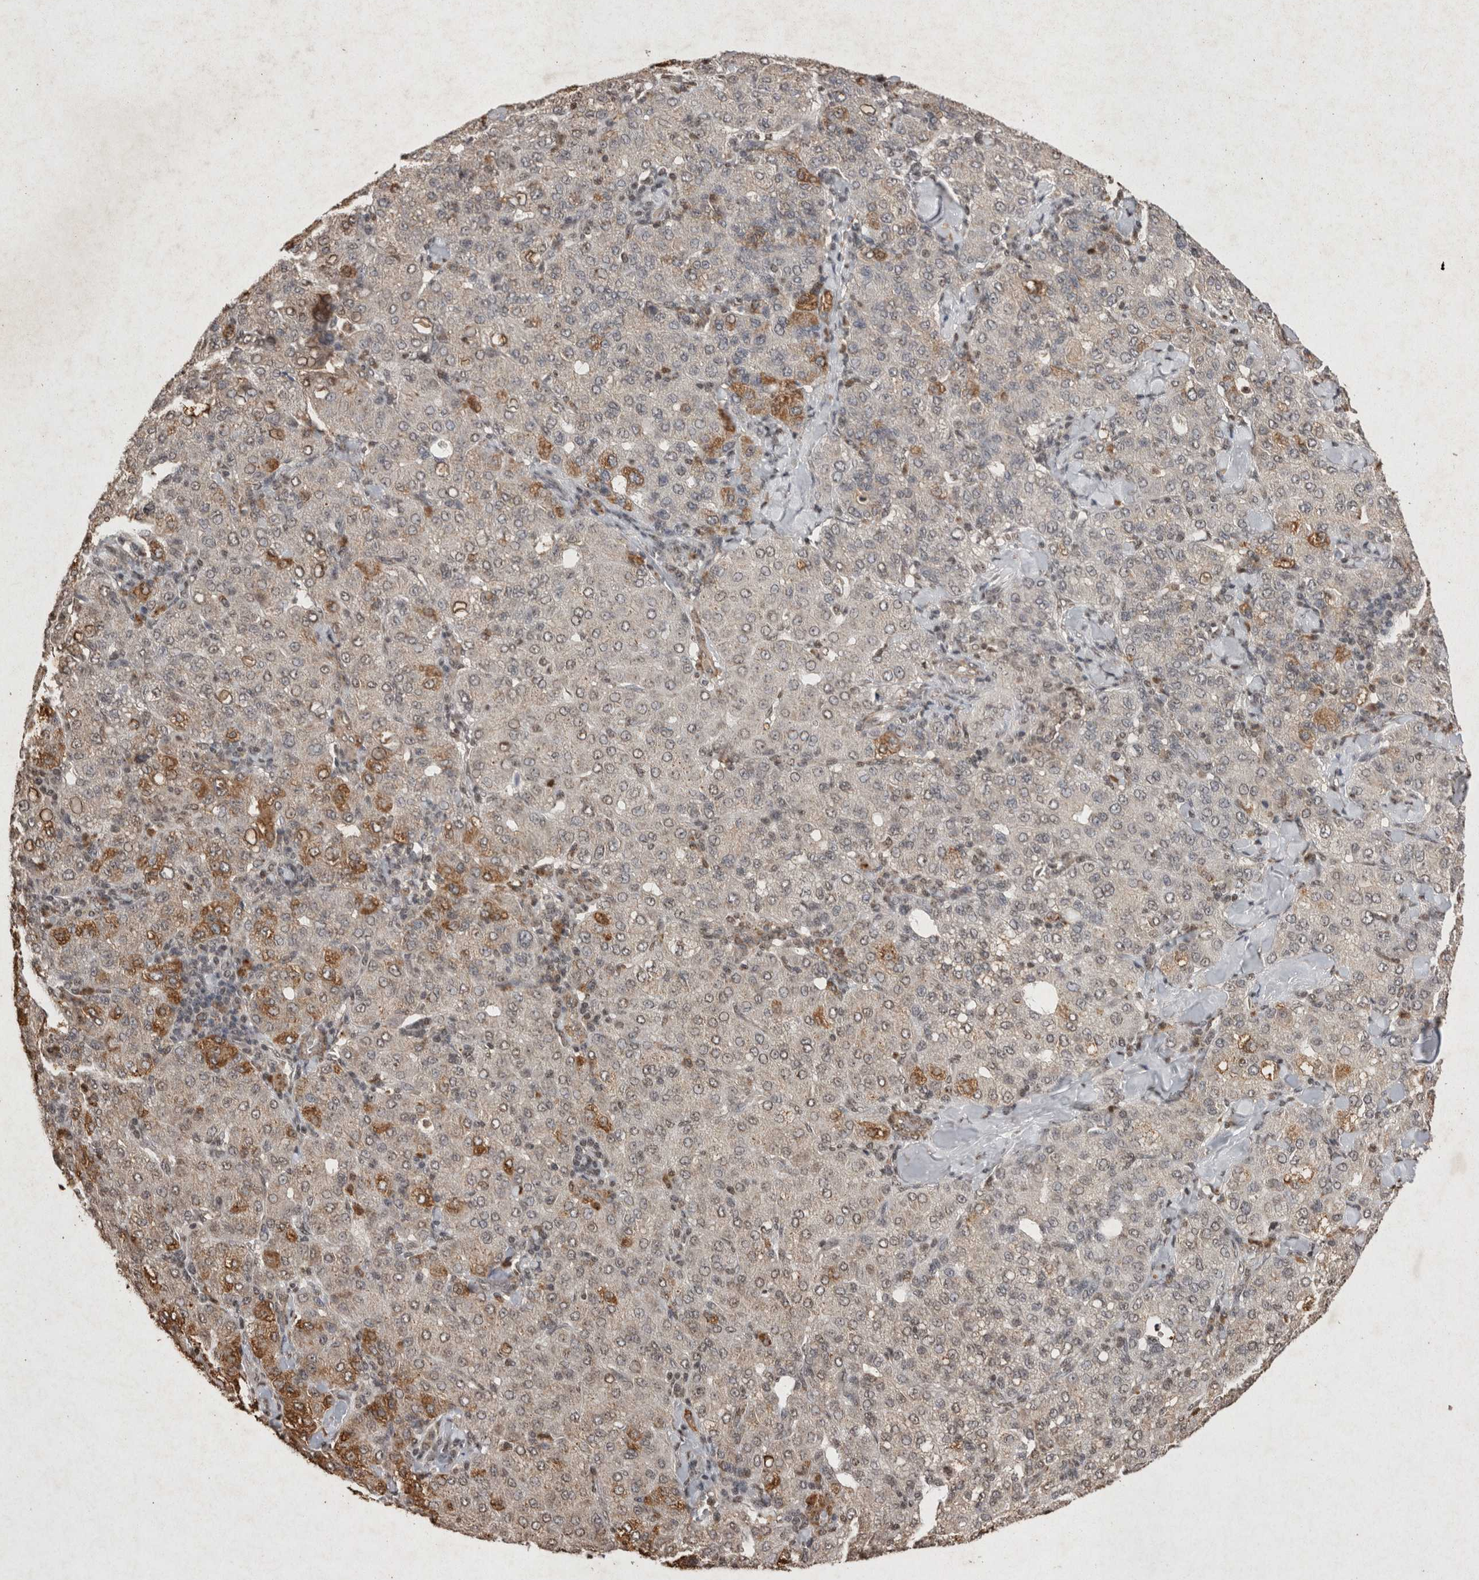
{"staining": {"intensity": "moderate", "quantity": "<25%", "location": "cytoplasmic/membranous,nuclear"}, "tissue": "liver cancer", "cell_type": "Tumor cells", "image_type": "cancer", "snomed": [{"axis": "morphology", "description": "Carcinoma, Hepatocellular, NOS"}, {"axis": "topography", "description": "Liver"}], "caption": "A histopathology image of human hepatocellular carcinoma (liver) stained for a protein shows moderate cytoplasmic/membranous and nuclear brown staining in tumor cells.", "gene": "STK11", "patient": {"sex": "male", "age": 65}}